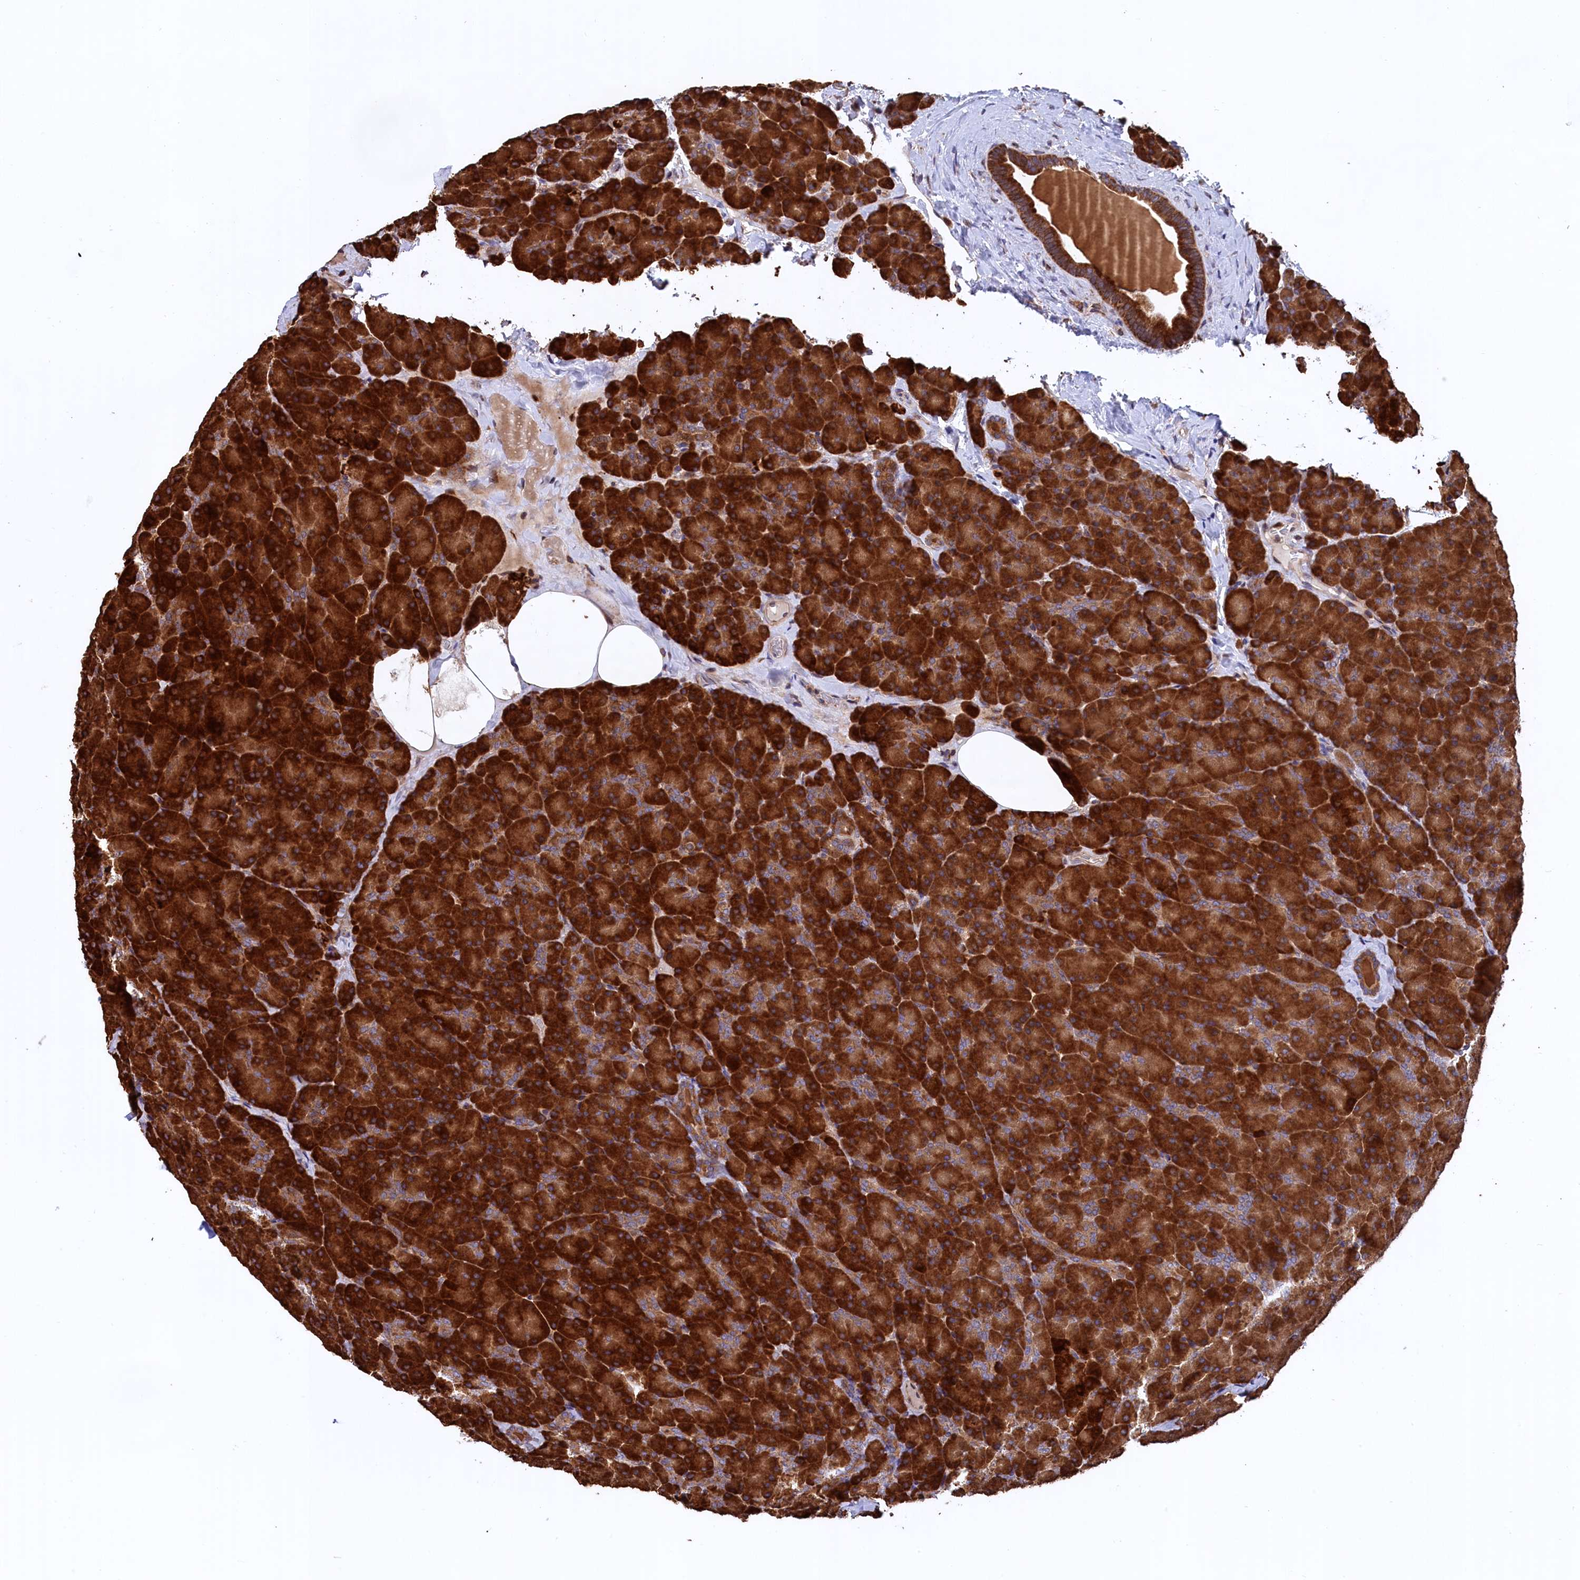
{"staining": {"intensity": "strong", "quantity": ">75%", "location": "cytoplasmic/membranous"}, "tissue": "pancreas", "cell_type": "Exocrine glandular cells", "image_type": "normal", "snomed": [{"axis": "morphology", "description": "Normal tissue, NOS"}, {"axis": "topography", "description": "Pancreas"}], "caption": "Immunohistochemical staining of unremarkable human pancreas demonstrates high levels of strong cytoplasmic/membranous expression in approximately >75% of exocrine glandular cells. (IHC, brightfield microscopy, high magnification).", "gene": "PLA2G4C", "patient": {"sex": "male", "age": 36}}